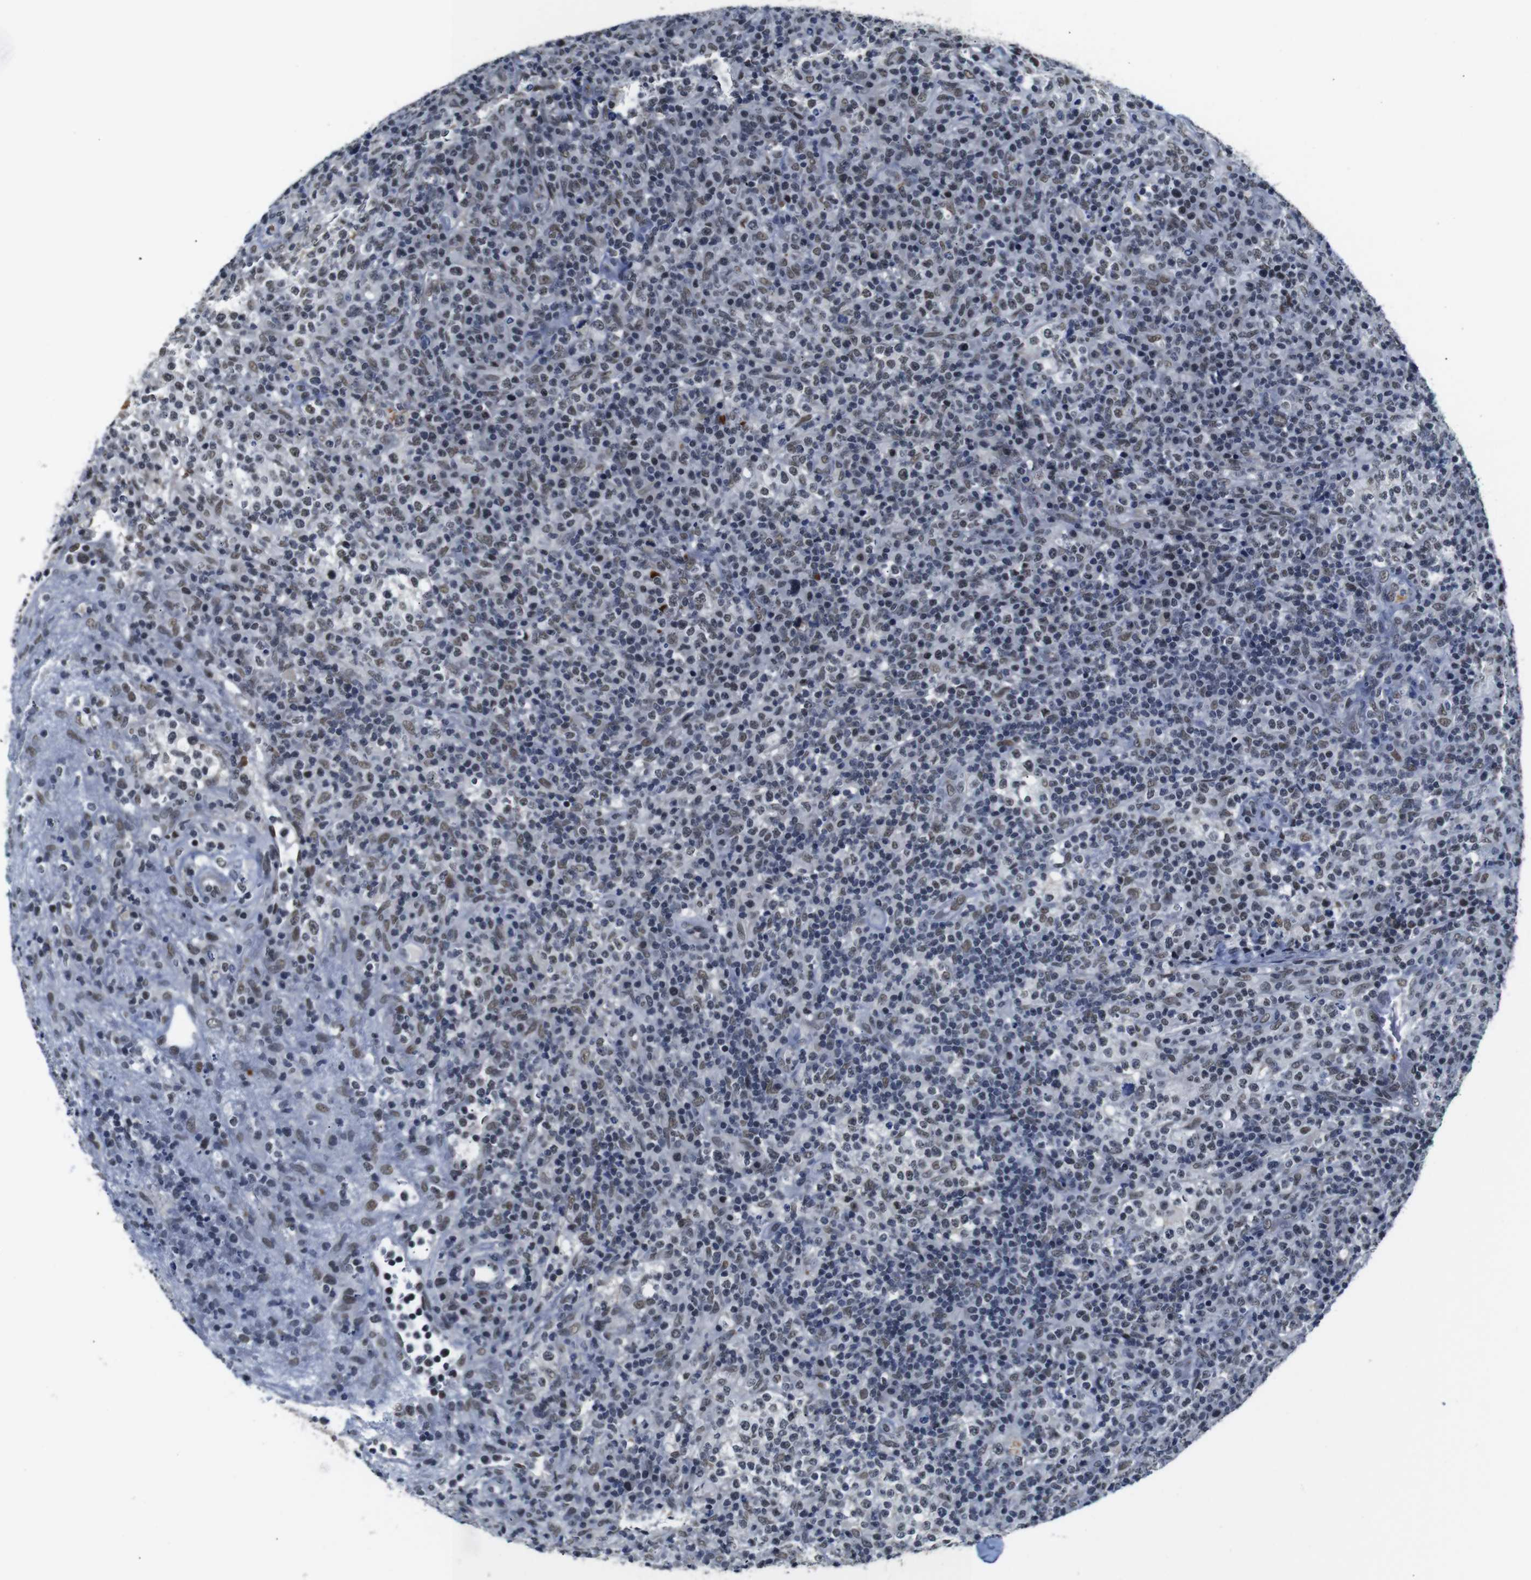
{"staining": {"intensity": "weak", "quantity": "25%-75%", "location": "nuclear"}, "tissue": "lymphoma", "cell_type": "Tumor cells", "image_type": "cancer", "snomed": [{"axis": "morphology", "description": "Malignant lymphoma, non-Hodgkin's type, High grade"}, {"axis": "topography", "description": "Lymph node"}], "caption": "Immunohistochemical staining of high-grade malignant lymphoma, non-Hodgkin's type reveals weak nuclear protein expression in about 25%-75% of tumor cells.", "gene": "ILDR2", "patient": {"sex": "female", "age": 76}}